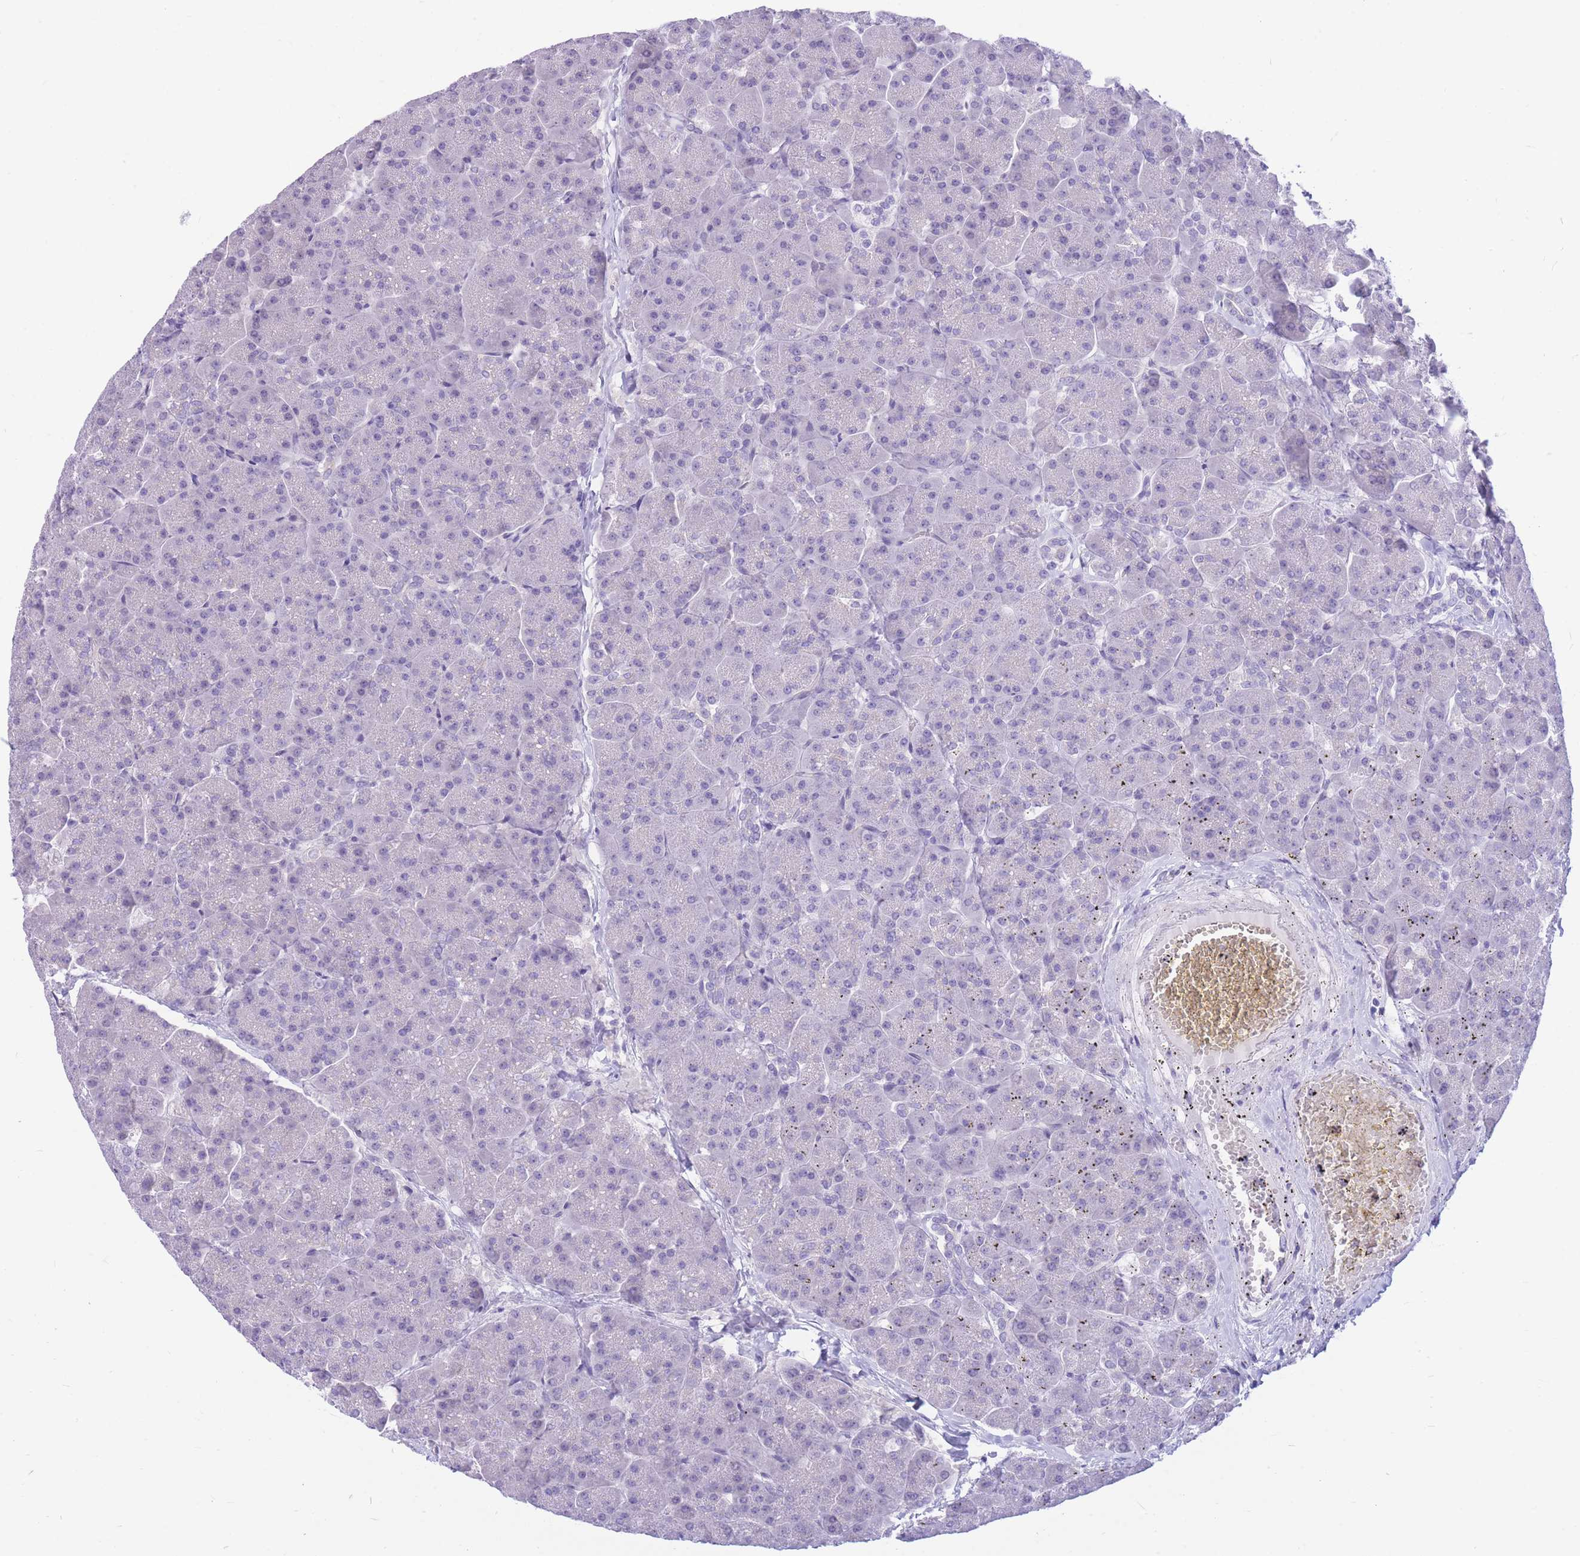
{"staining": {"intensity": "negative", "quantity": "none", "location": "none"}, "tissue": "pancreas", "cell_type": "Exocrine glandular cells", "image_type": "normal", "snomed": [{"axis": "morphology", "description": "Normal tissue, NOS"}, {"axis": "topography", "description": "Pancreas"}, {"axis": "topography", "description": "Peripheral nerve tissue"}], "caption": "This image is of normal pancreas stained with immunohistochemistry (IHC) to label a protein in brown with the nuclei are counter-stained blue. There is no positivity in exocrine glandular cells. Nuclei are stained in blue.", "gene": "ZNF311", "patient": {"sex": "male", "age": 54}}